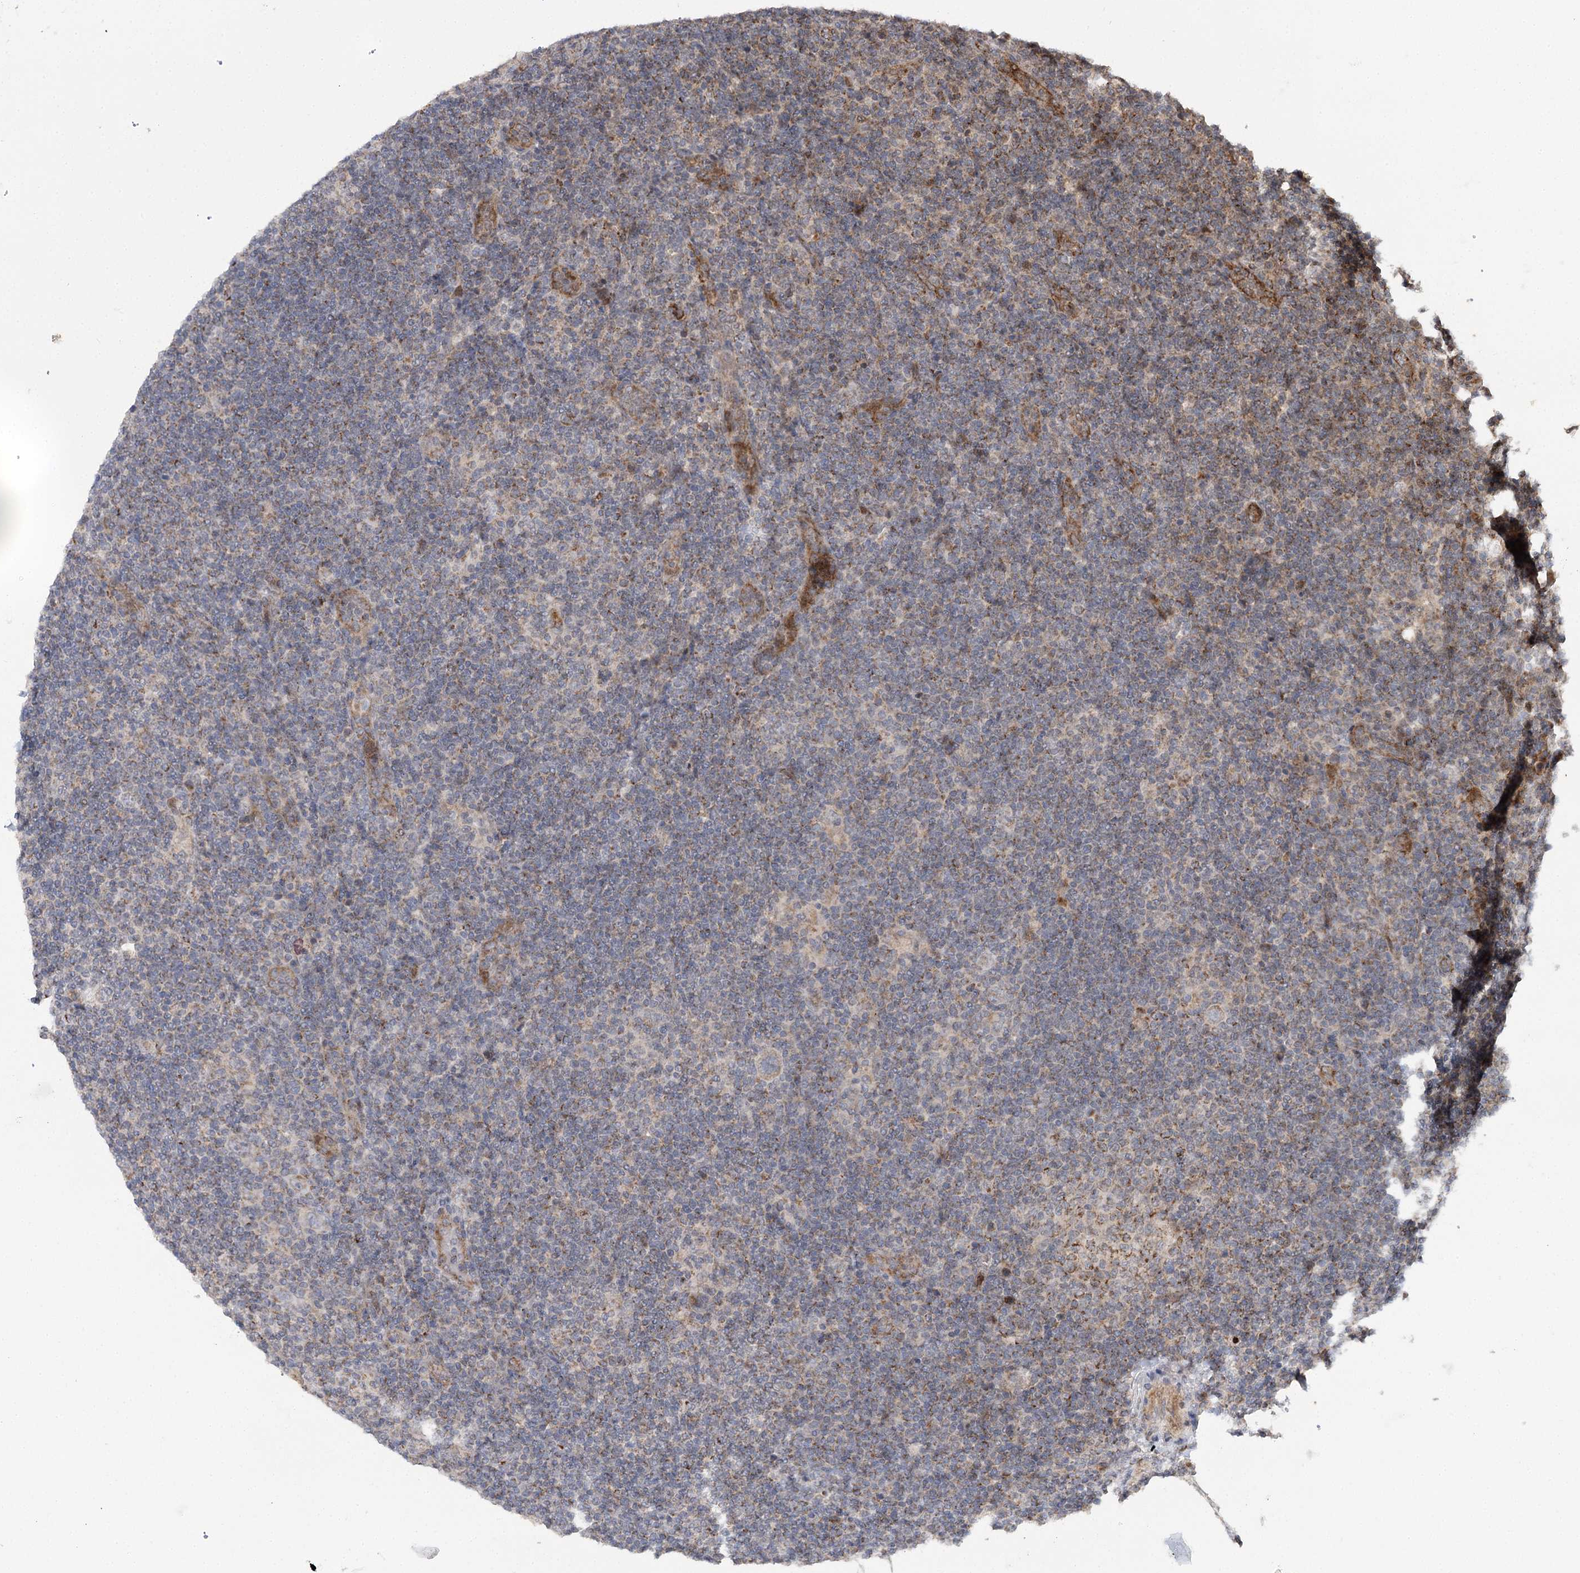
{"staining": {"intensity": "weak", "quantity": "<25%", "location": "cytoplasmic/membranous"}, "tissue": "lymphoma", "cell_type": "Tumor cells", "image_type": "cancer", "snomed": [{"axis": "morphology", "description": "Hodgkin's disease, NOS"}, {"axis": "topography", "description": "Lymph node"}], "caption": "A micrograph of Hodgkin's disease stained for a protein reveals no brown staining in tumor cells.", "gene": "ZNRF3", "patient": {"sex": "female", "age": 57}}